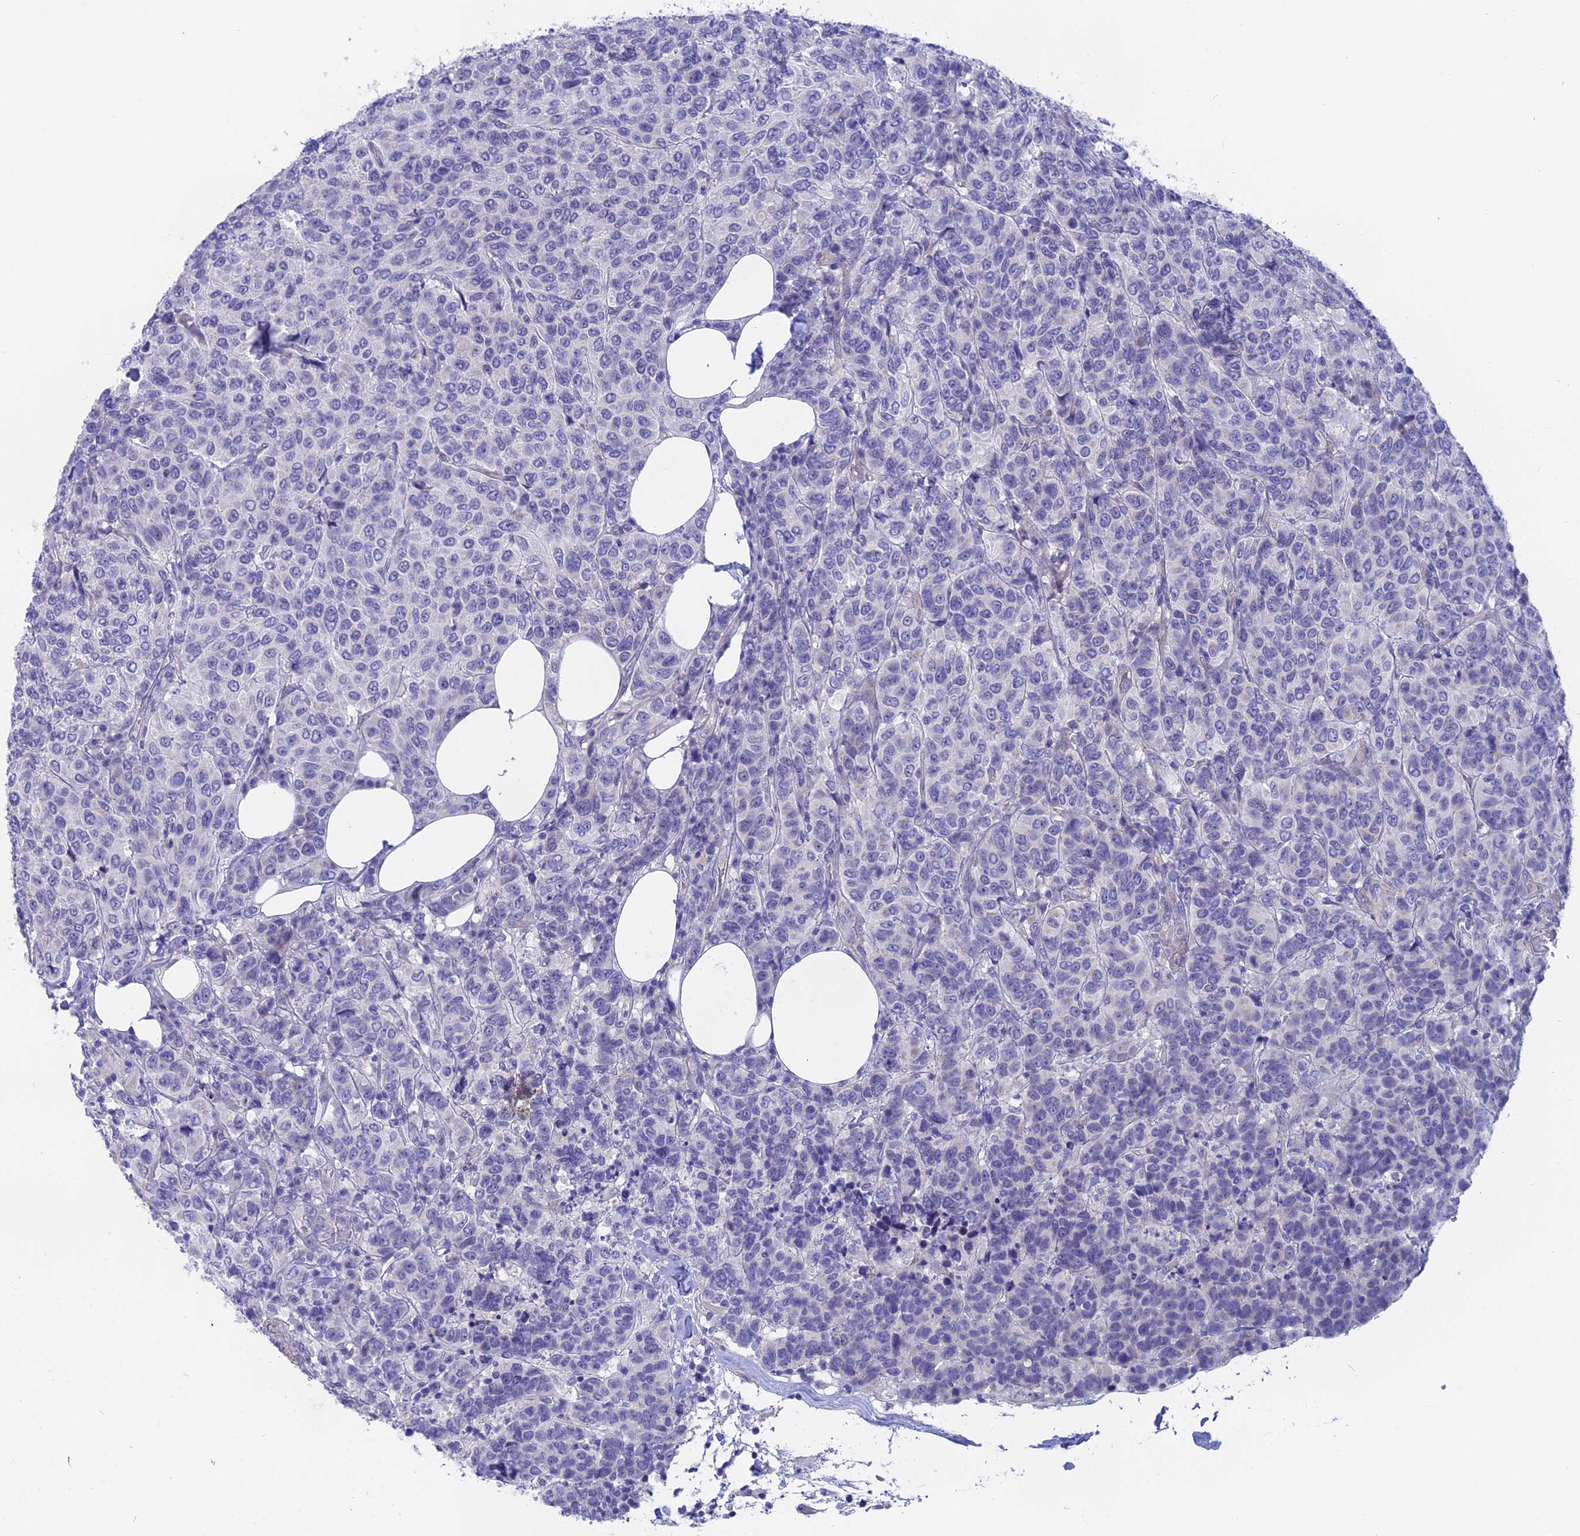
{"staining": {"intensity": "negative", "quantity": "none", "location": "none"}, "tissue": "breast cancer", "cell_type": "Tumor cells", "image_type": "cancer", "snomed": [{"axis": "morphology", "description": "Duct carcinoma"}, {"axis": "topography", "description": "Breast"}], "caption": "IHC micrograph of neoplastic tissue: human breast cancer stained with DAB (3,3'-diaminobenzidine) displays no significant protein positivity in tumor cells.", "gene": "GLB1L", "patient": {"sex": "female", "age": 55}}